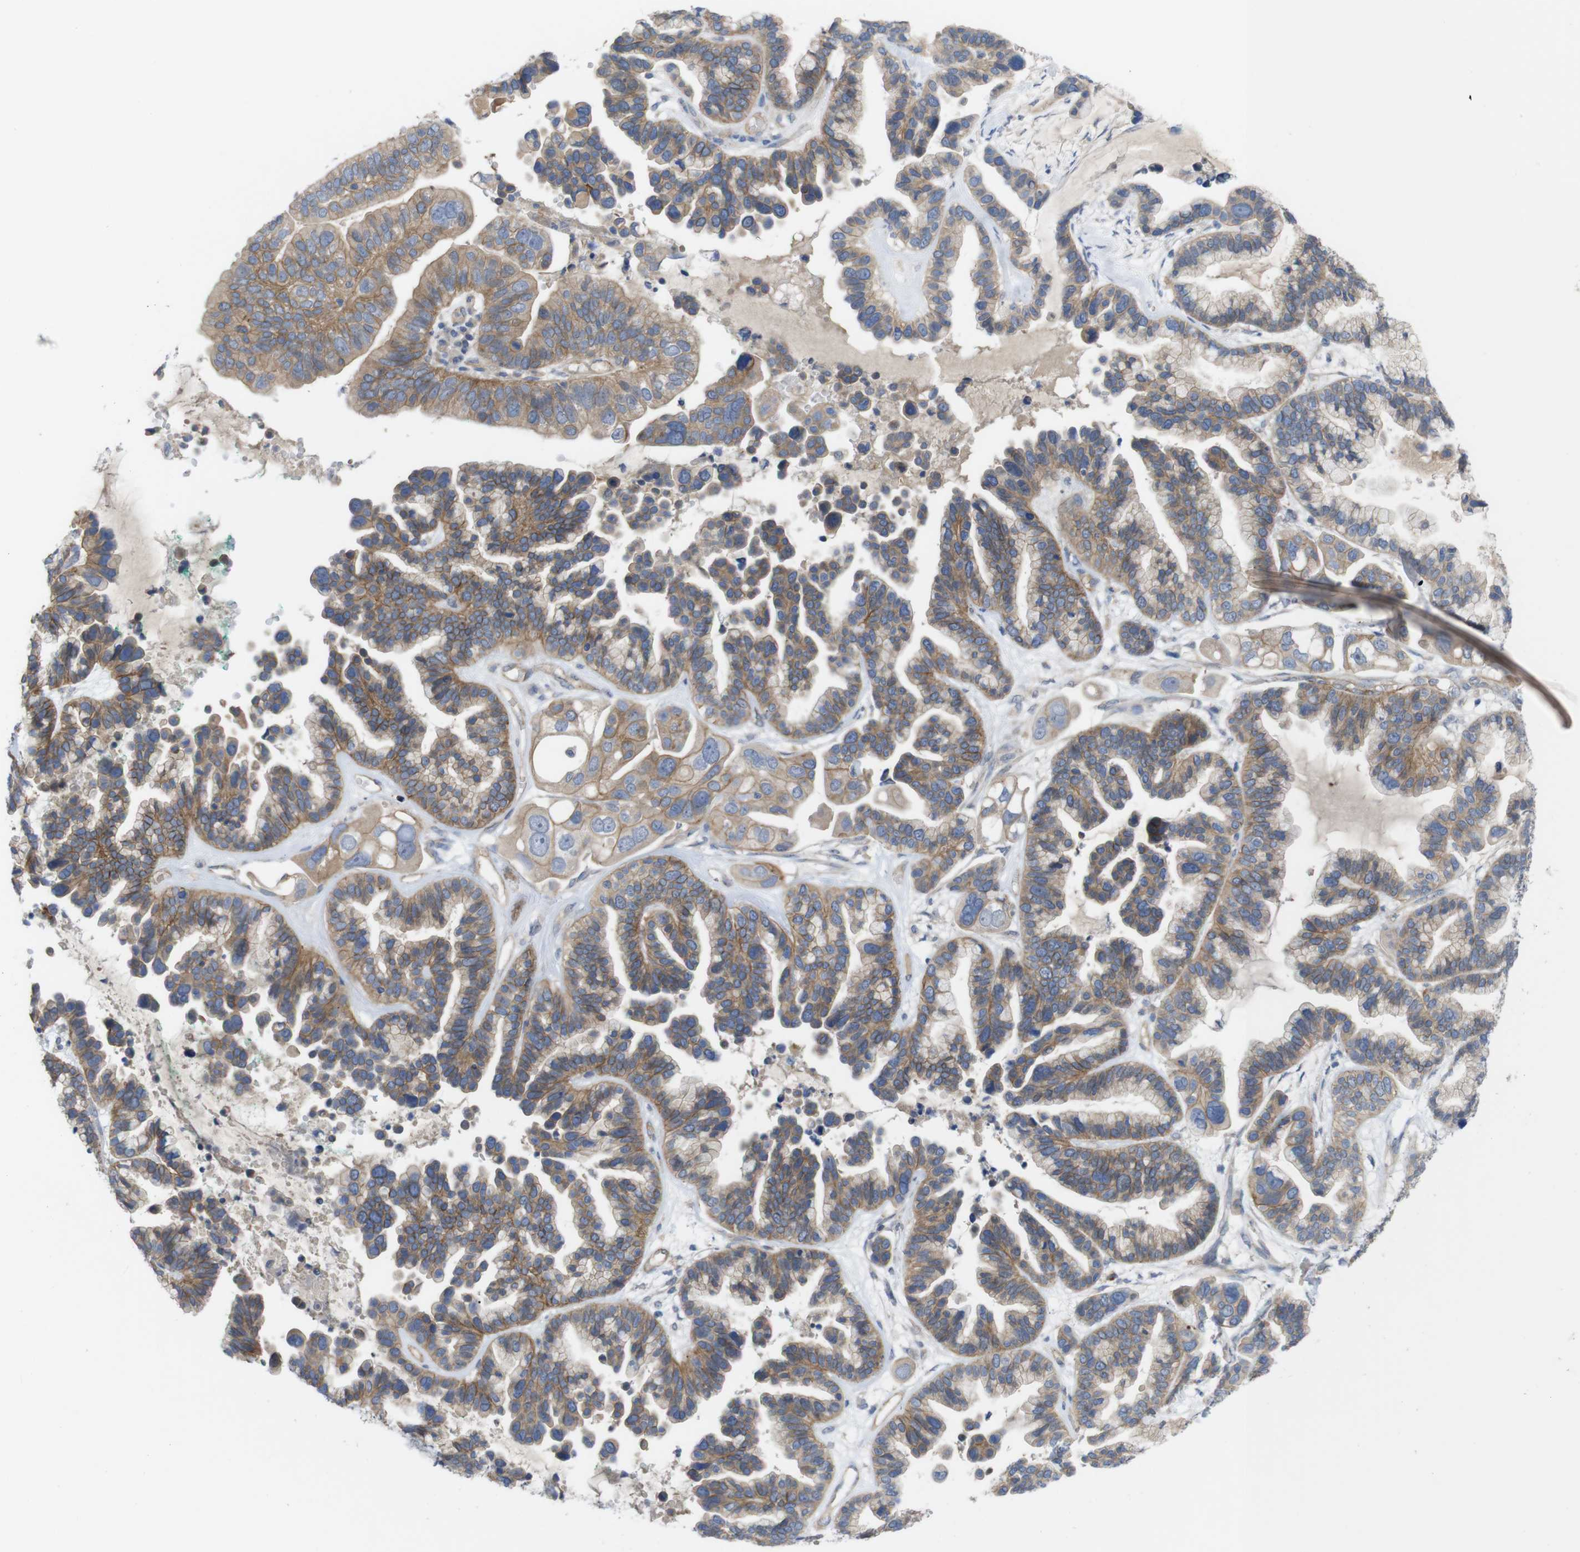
{"staining": {"intensity": "moderate", "quantity": ">75%", "location": "cytoplasmic/membranous"}, "tissue": "ovarian cancer", "cell_type": "Tumor cells", "image_type": "cancer", "snomed": [{"axis": "morphology", "description": "Cystadenocarcinoma, serous, NOS"}, {"axis": "topography", "description": "Ovary"}], "caption": "A histopathology image of human ovarian cancer (serous cystadenocarcinoma) stained for a protein displays moderate cytoplasmic/membranous brown staining in tumor cells.", "gene": "KIDINS220", "patient": {"sex": "female", "age": 56}}